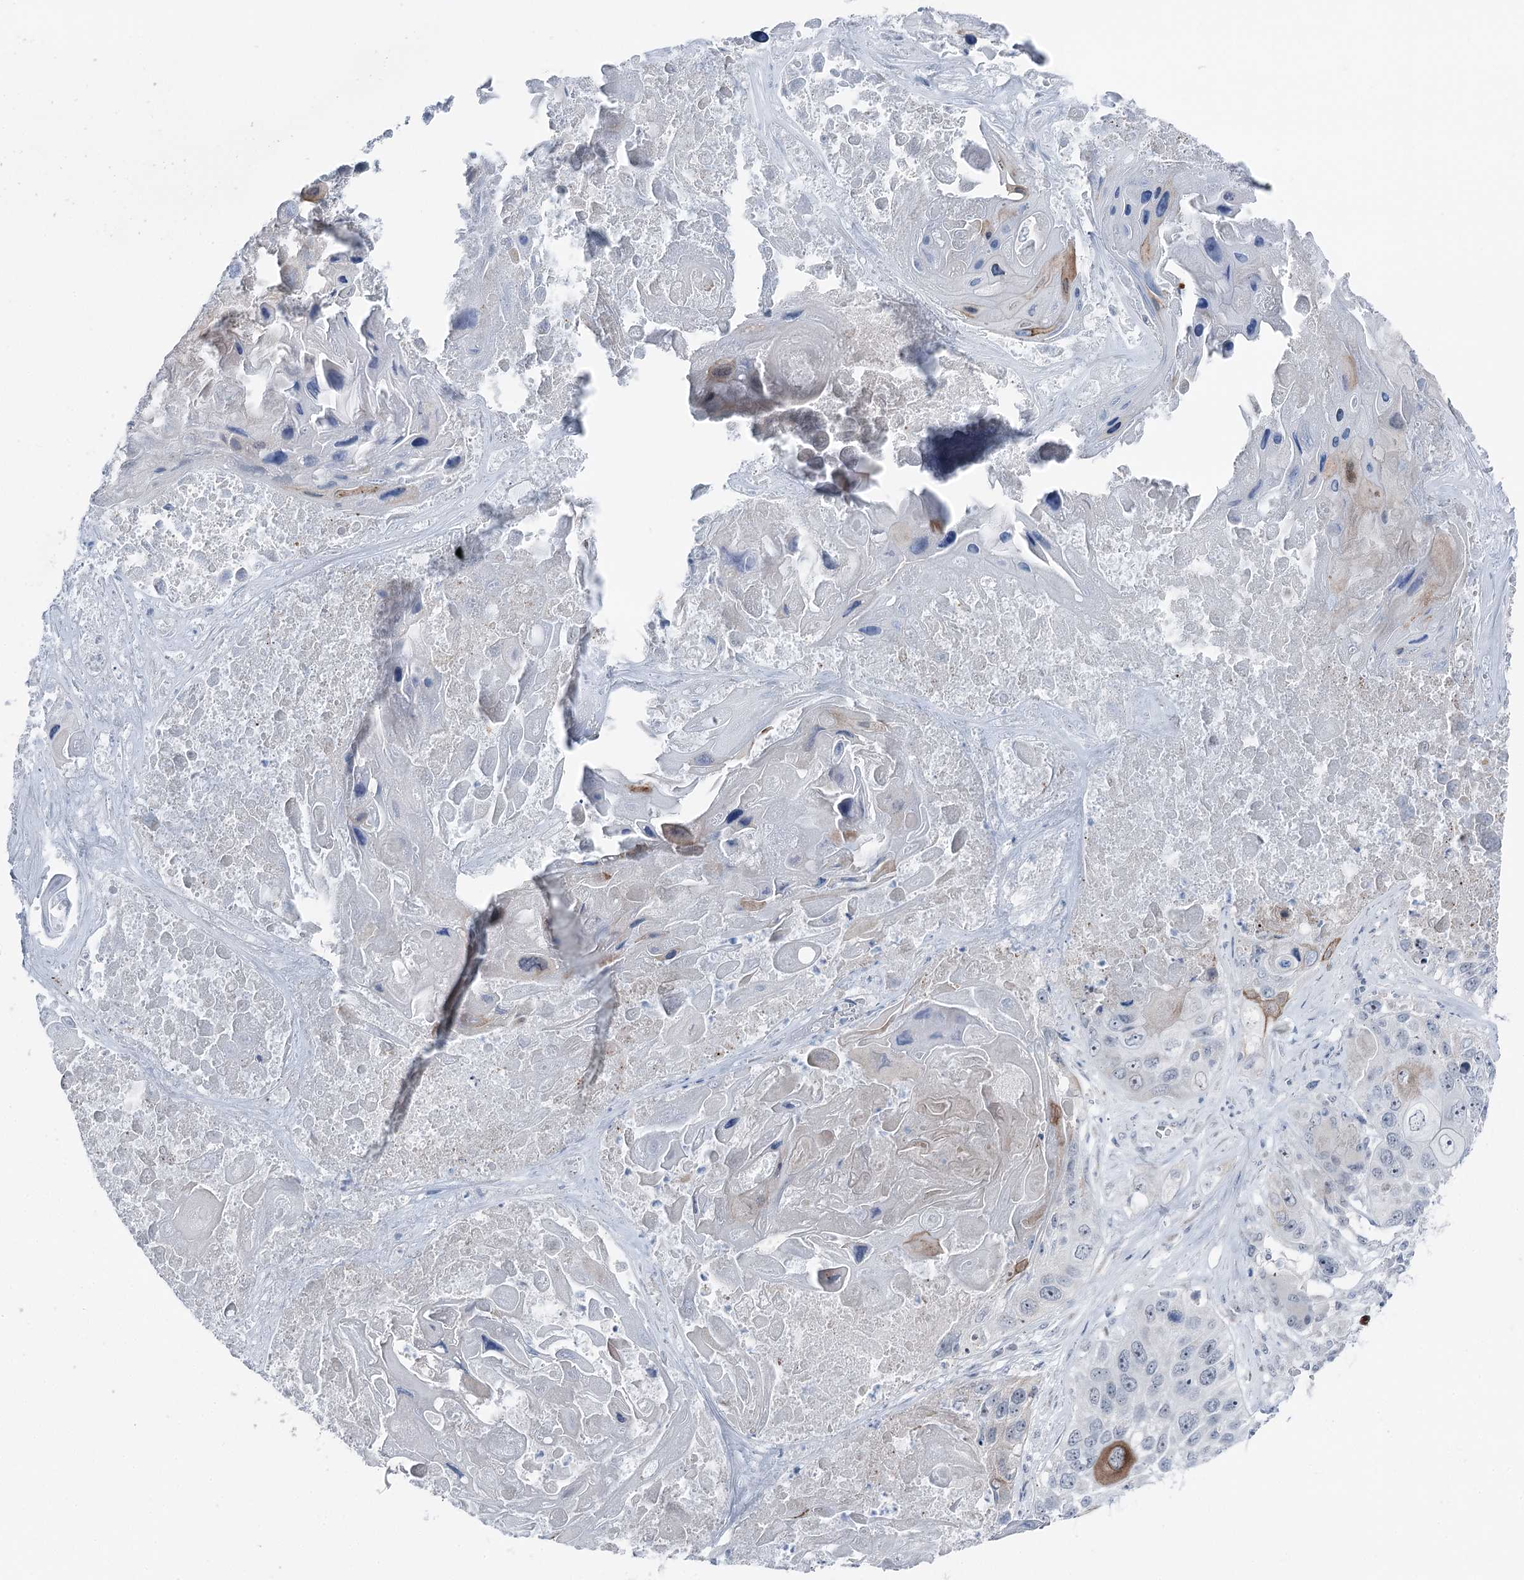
{"staining": {"intensity": "moderate", "quantity": "<25%", "location": "cytoplasmic/membranous"}, "tissue": "lung cancer", "cell_type": "Tumor cells", "image_type": "cancer", "snomed": [{"axis": "morphology", "description": "Squamous cell carcinoma, NOS"}, {"axis": "topography", "description": "Lung"}], "caption": "Human lung squamous cell carcinoma stained with a brown dye demonstrates moderate cytoplasmic/membranous positive staining in approximately <25% of tumor cells.", "gene": "STEEP1", "patient": {"sex": "male", "age": 61}}